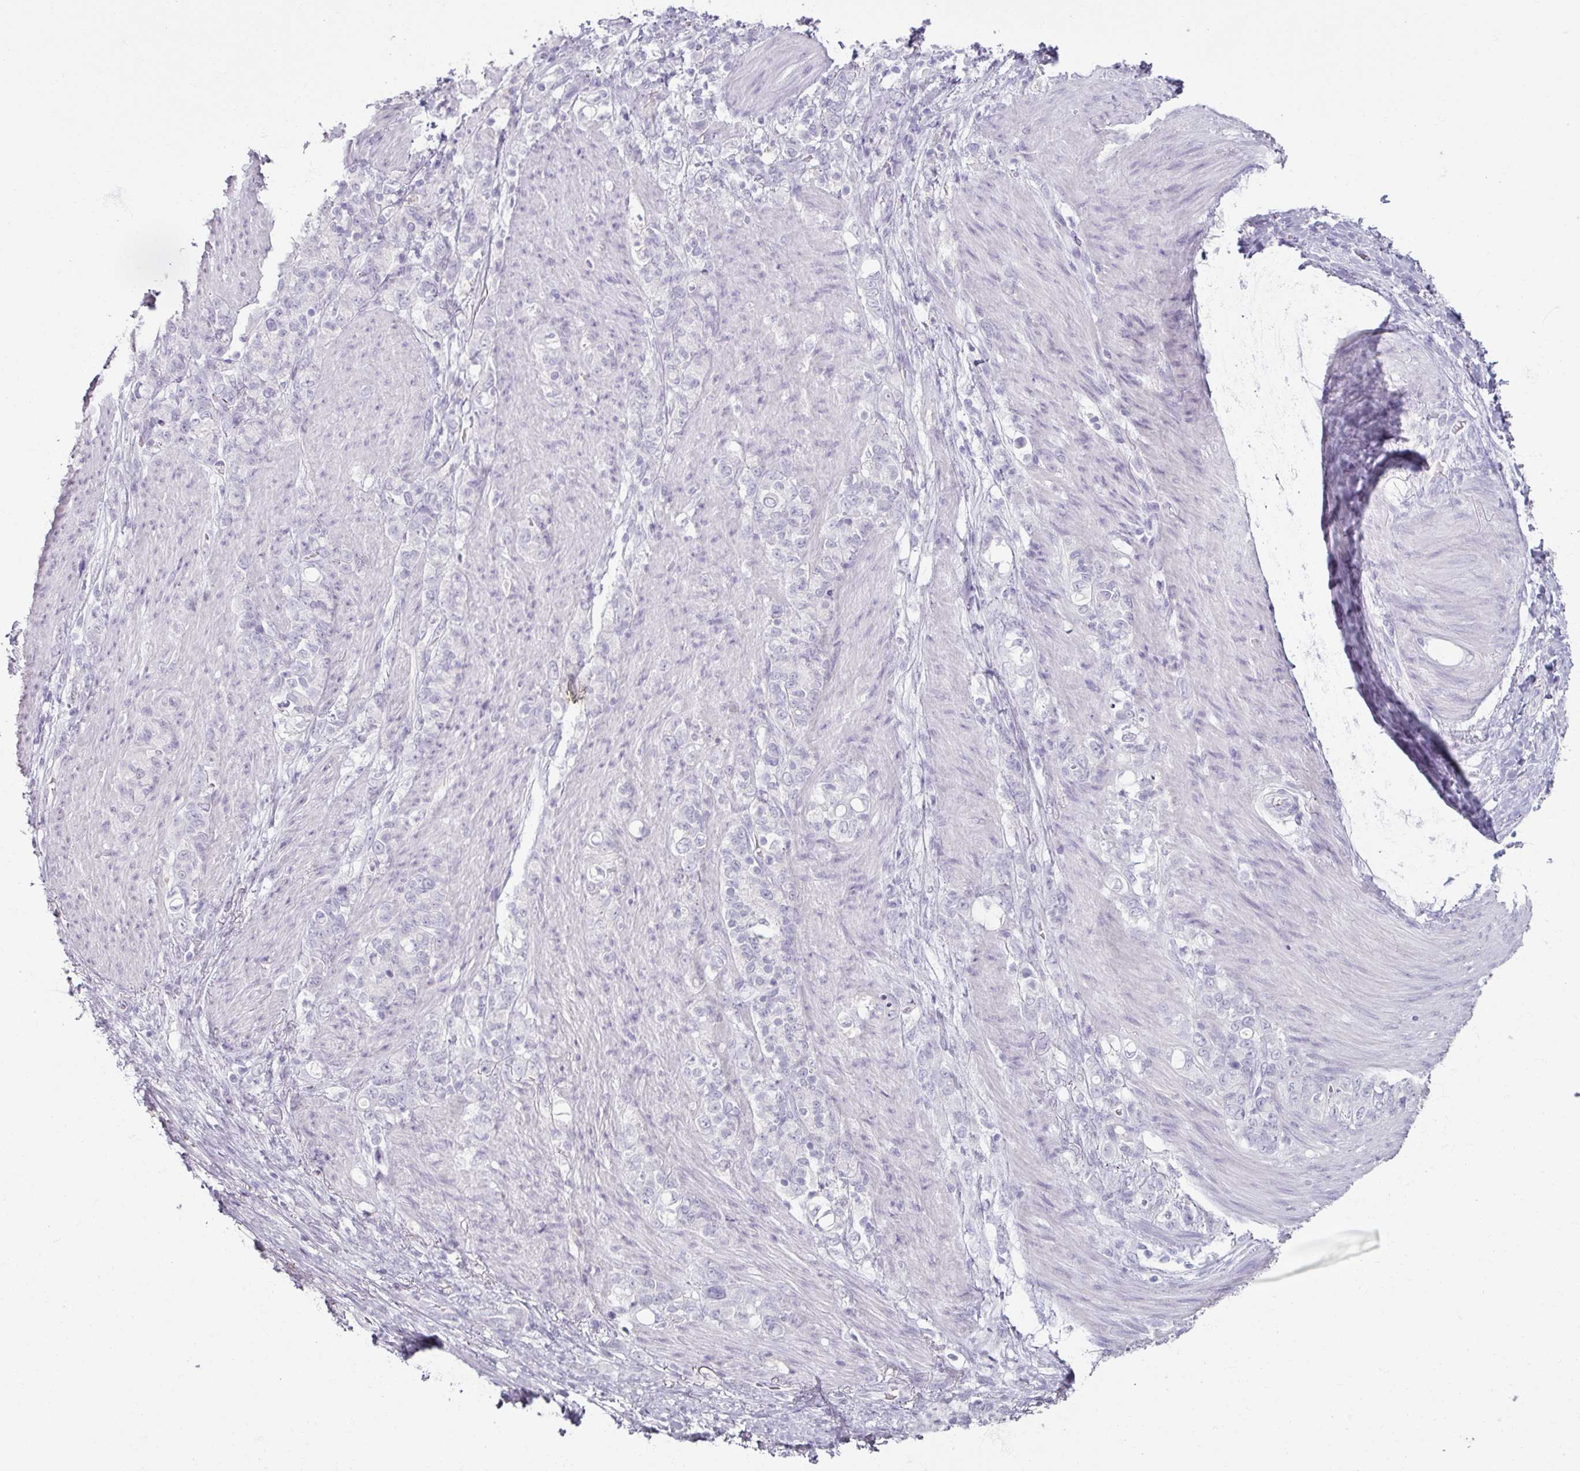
{"staining": {"intensity": "negative", "quantity": "none", "location": "none"}, "tissue": "stomach cancer", "cell_type": "Tumor cells", "image_type": "cancer", "snomed": [{"axis": "morphology", "description": "Adenocarcinoma, NOS"}, {"axis": "topography", "description": "Stomach"}], "caption": "There is no significant positivity in tumor cells of stomach cancer.", "gene": "SLC27A5", "patient": {"sex": "female", "age": 79}}